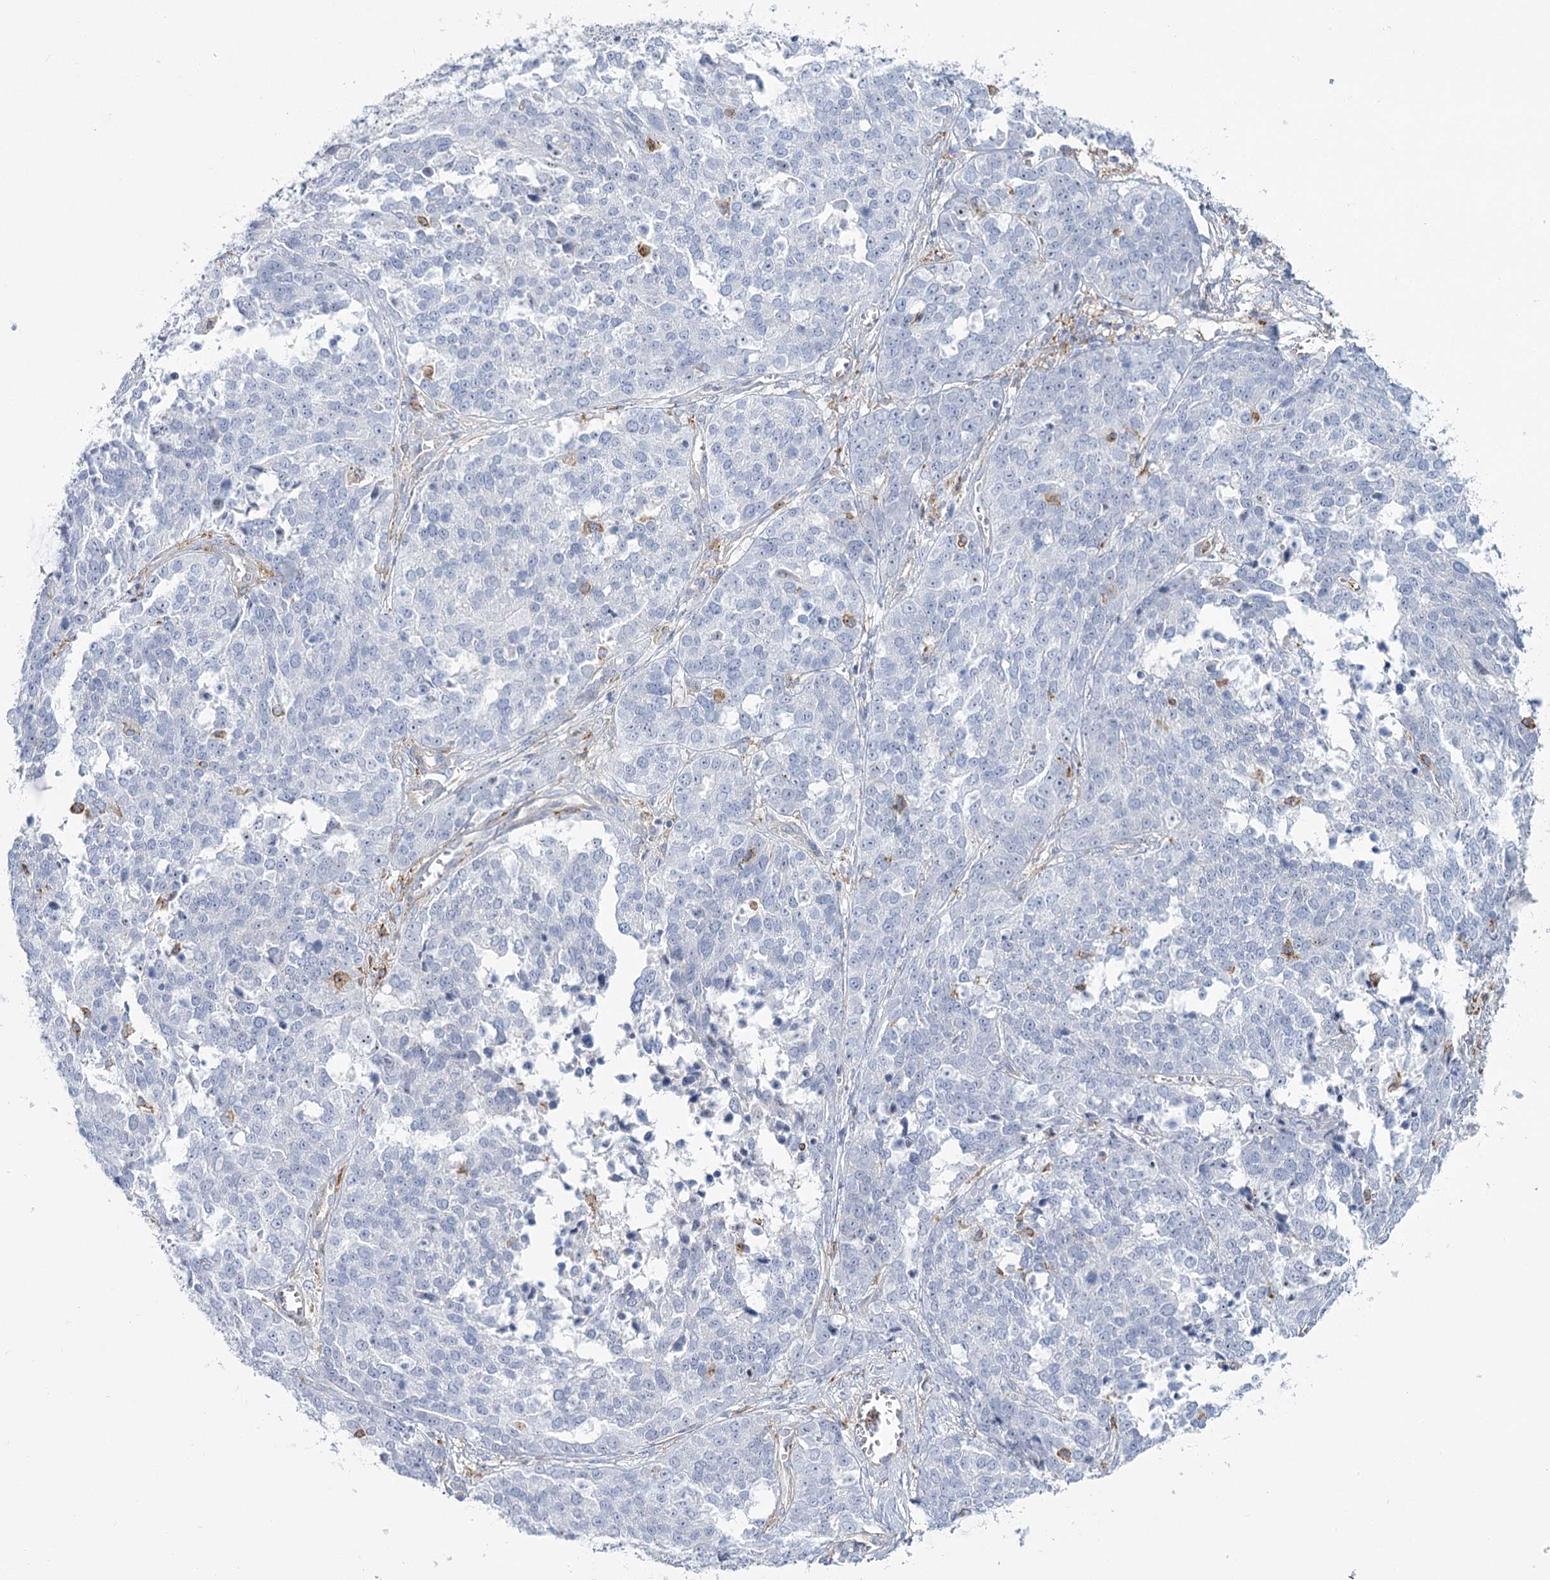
{"staining": {"intensity": "negative", "quantity": "none", "location": "none"}, "tissue": "ovarian cancer", "cell_type": "Tumor cells", "image_type": "cancer", "snomed": [{"axis": "morphology", "description": "Cystadenocarcinoma, serous, NOS"}, {"axis": "topography", "description": "Ovary"}], "caption": "This micrograph is of ovarian cancer stained with IHC to label a protein in brown with the nuclei are counter-stained blue. There is no positivity in tumor cells.", "gene": "CCDC88A", "patient": {"sex": "female", "age": 44}}